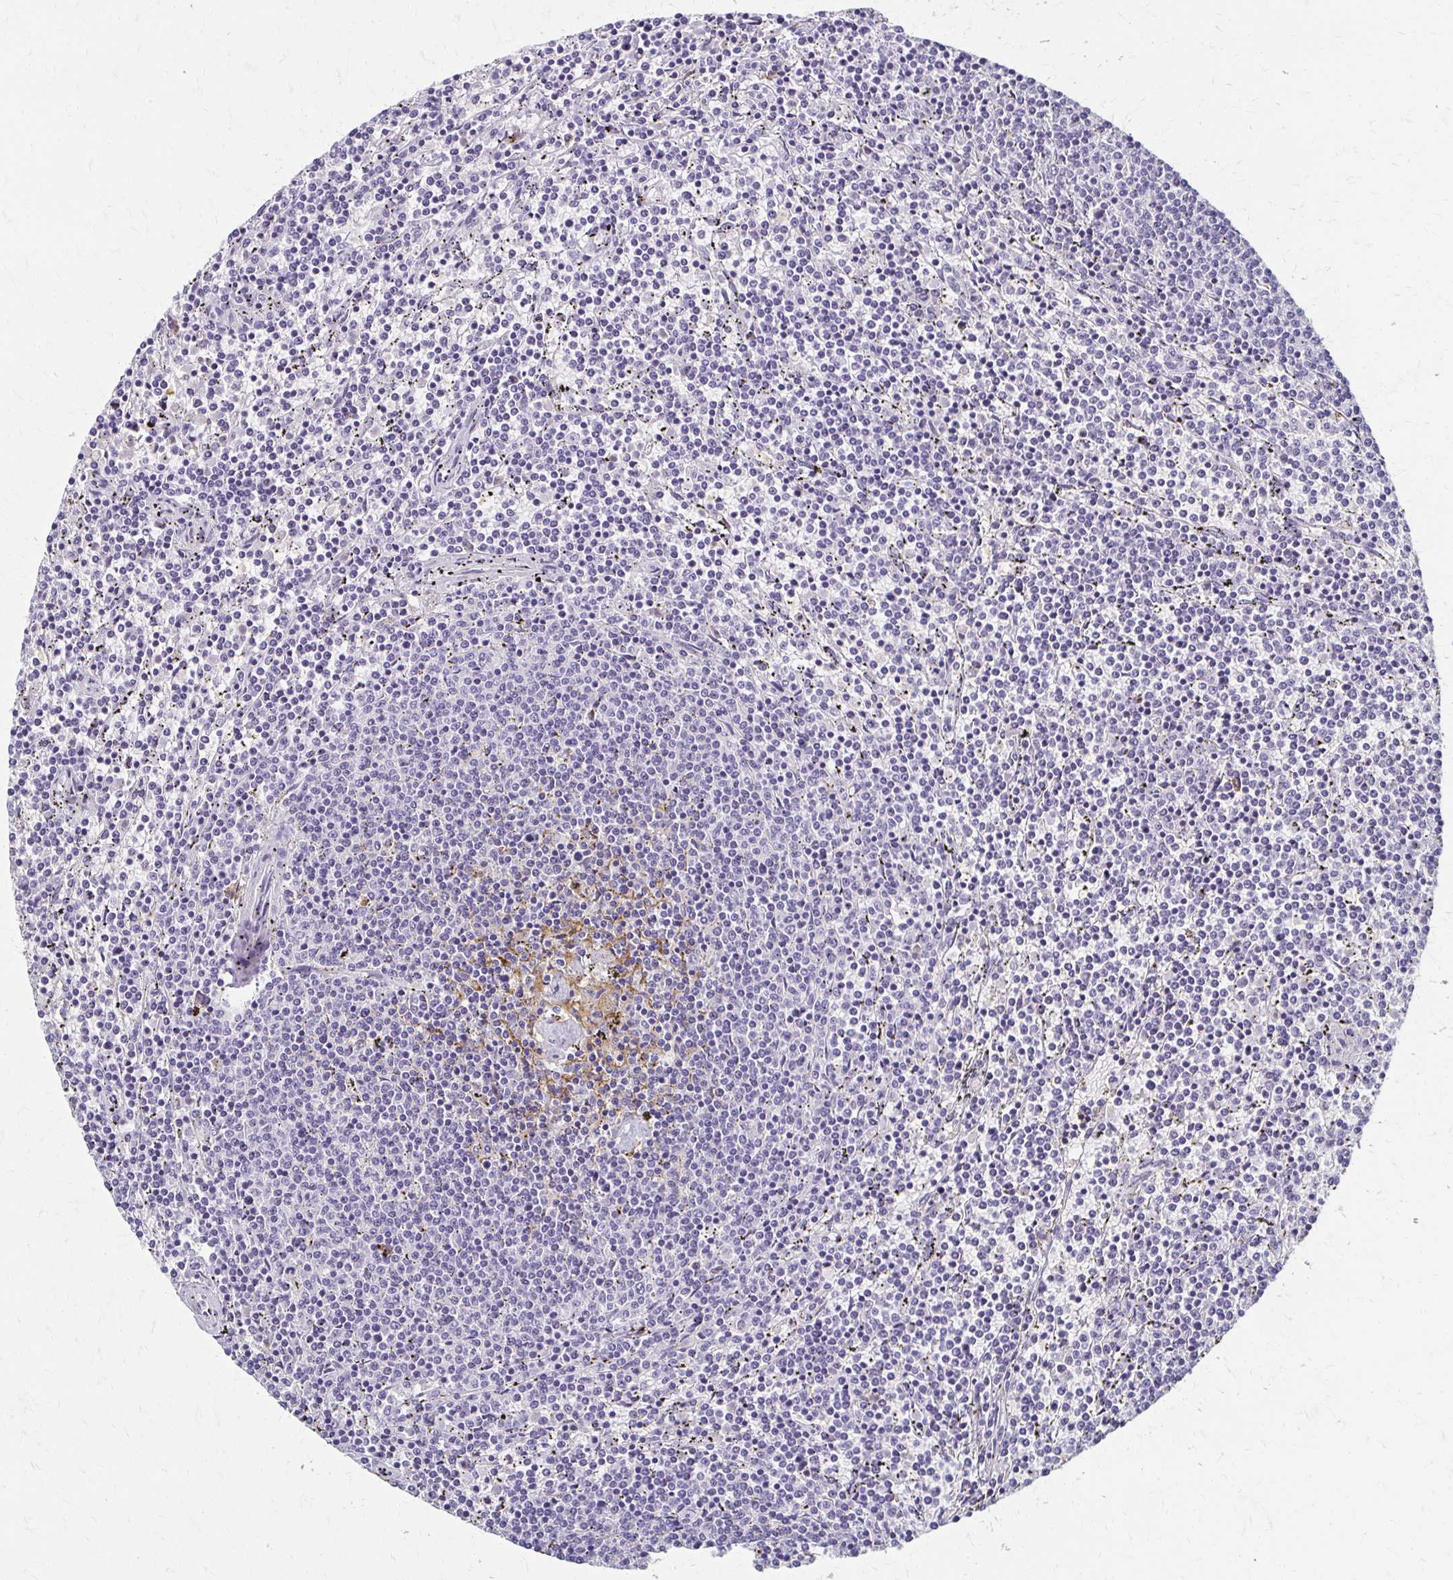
{"staining": {"intensity": "negative", "quantity": "none", "location": "none"}, "tissue": "lymphoma", "cell_type": "Tumor cells", "image_type": "cancer", "snomed": [{"axis": "morphology", "description": "Malignant lymphoma, non-Hodgkin's type, Low grade"}, {"axis": "topography", "description": "Spleen"}], "caption": "An image of low-grade malignant lymphoma, non-Hodgkin's type stained for a protein demonstrates no brown staining in tumor cells.", "gene": "BBS12", "patient": {"sex": "female", "age": 50}}